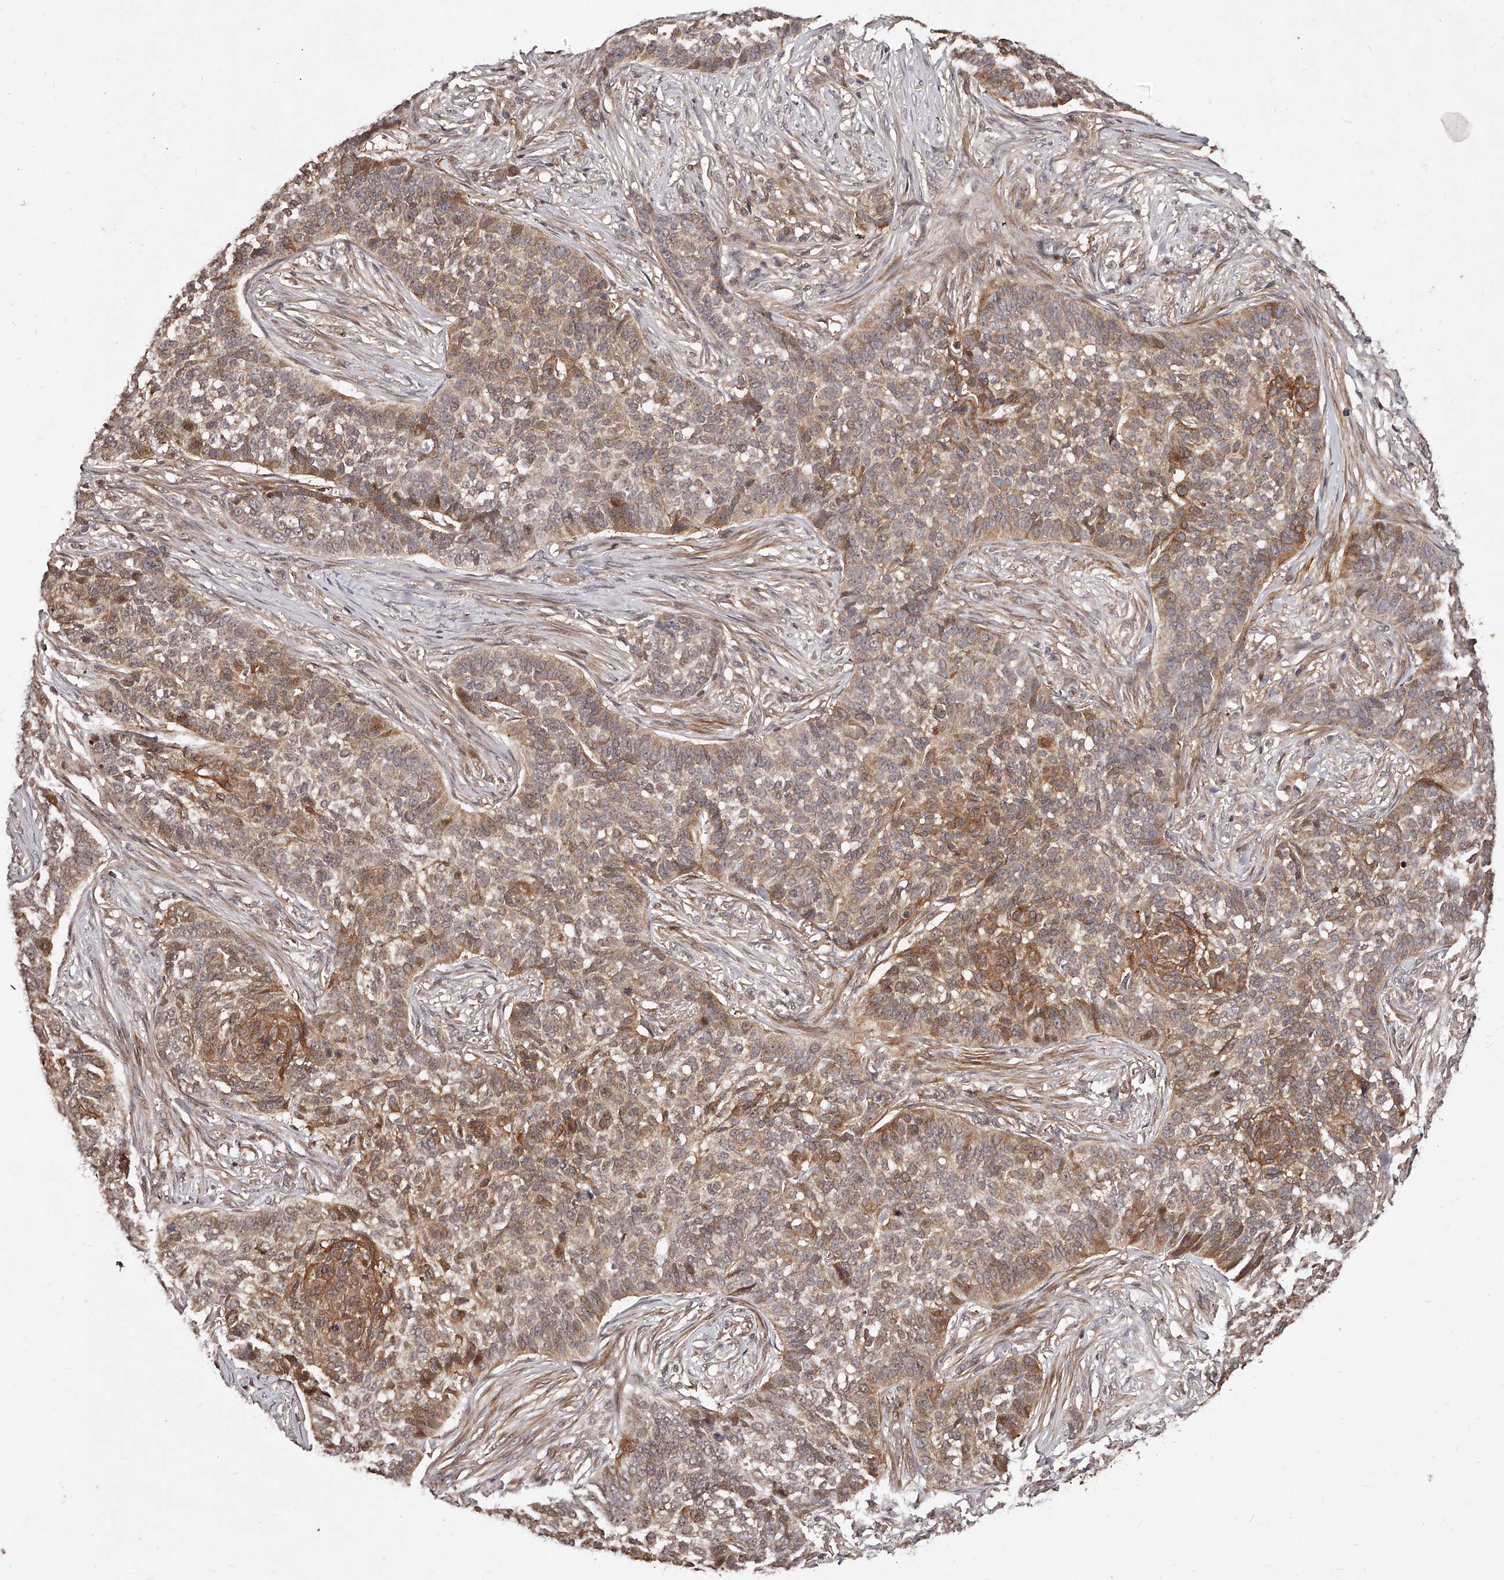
{"staining": {"intensity": "moderate", "quantity": ">75%", "location": "cytoplasmic/membranous"}, "tissue": "skin cancer", "cell_type": "Tumor cells", "image_type": "cancer", "snomed": [{"axis": "morphology", "description": "Basal cell carcinoma"}, {"axis": "topography", "description": "Skin"}], "caption": "Human skin cancer (basal cell carcinoma) stained for a protein (brown) displays moderate cytoplasmic/membranous positive expression in about >75% of tumor cells.", "gene": "CUL7", "patient": {"sex": "male", "age": 85}}